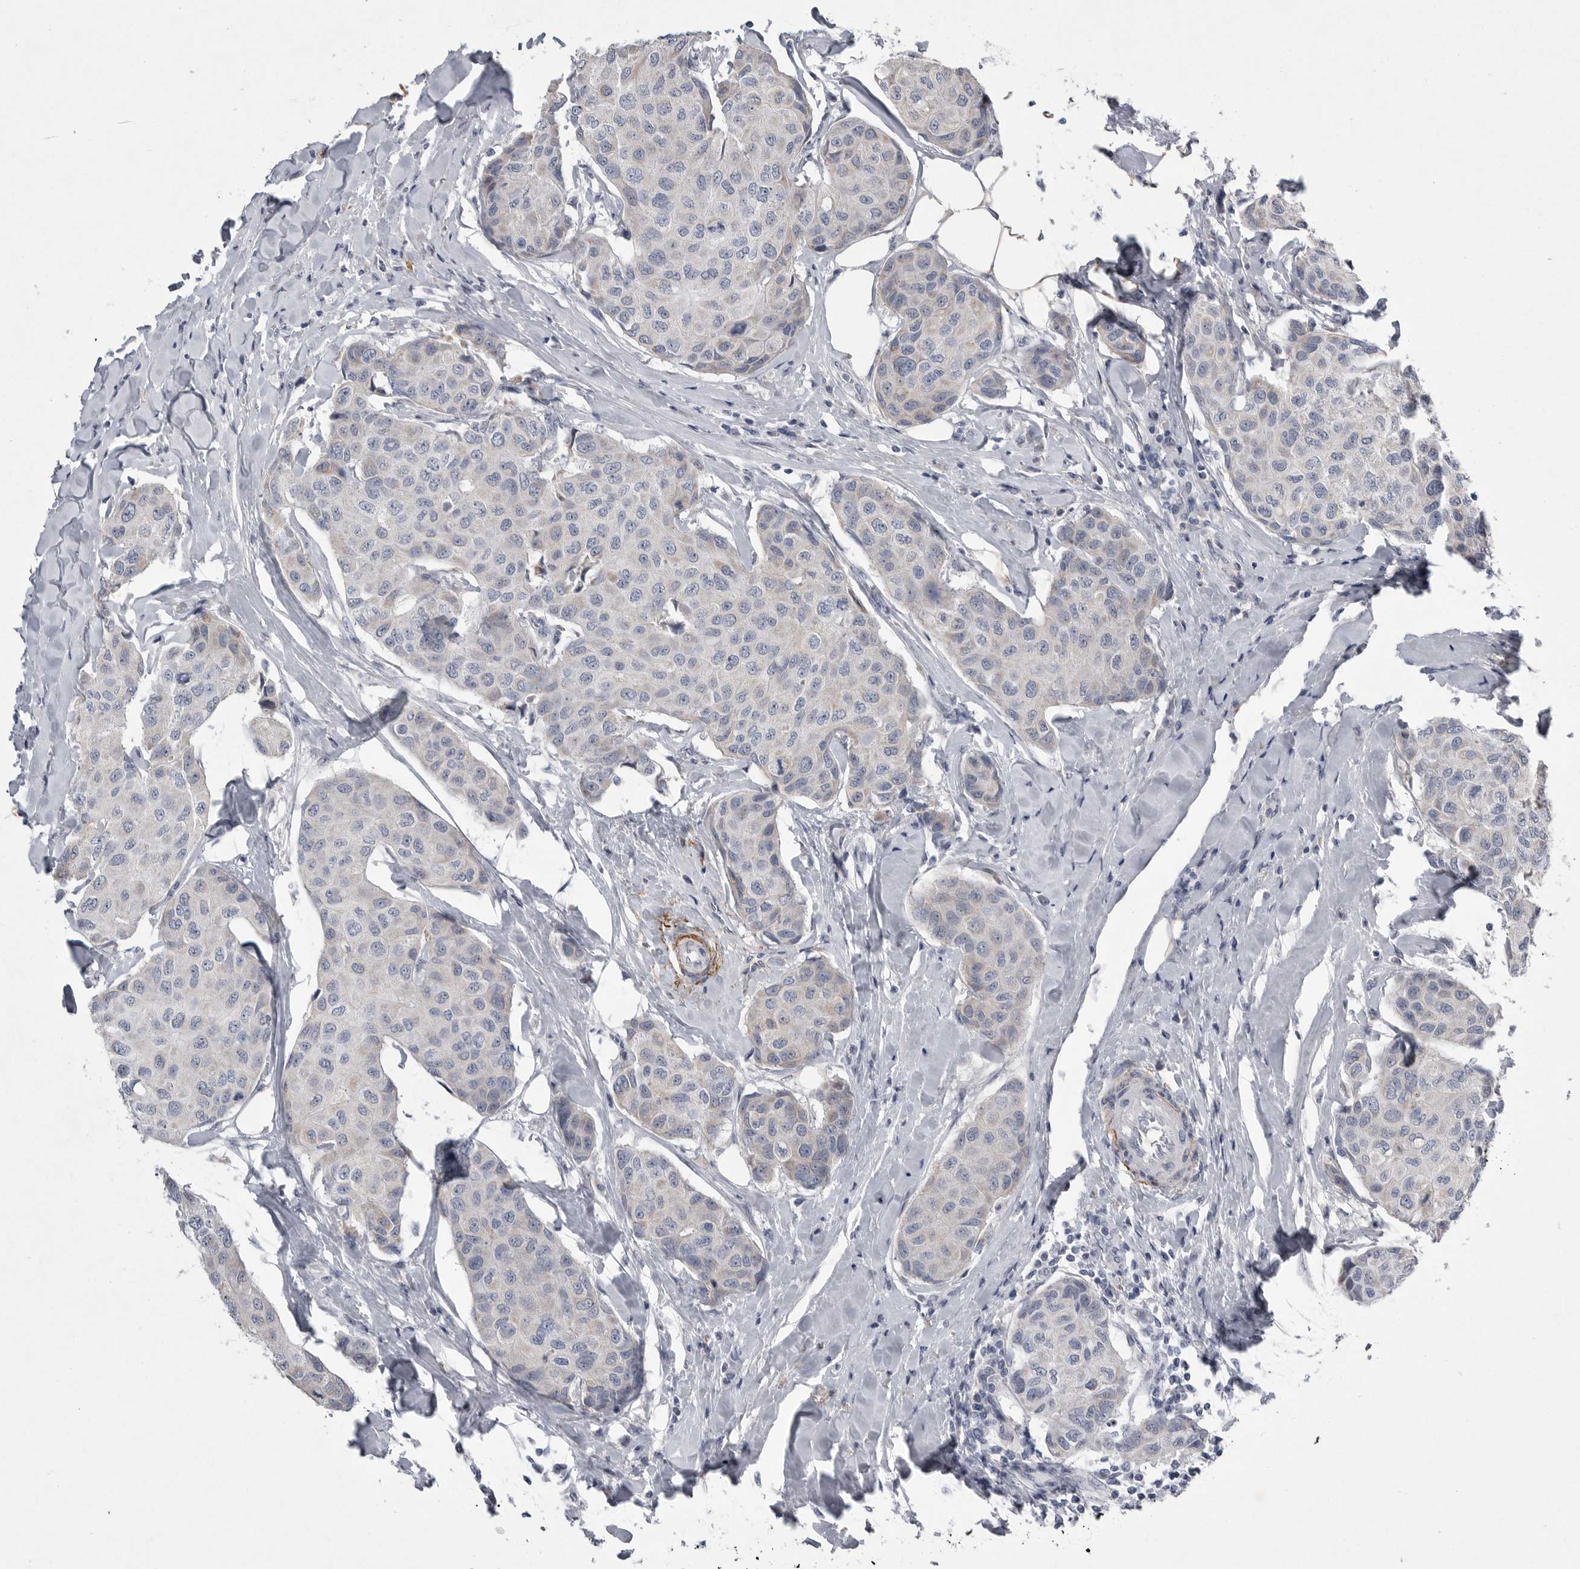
{"staining": {"intensity": "negative", "quantity": "none", "location": "none"}, "tissue": "breast cancer", "cell_type": "Tumor cells", "image_type": "cancer", "snomed": [{"axis": "morphology", "description": "Duct carcinoma"}, {"axis": "topography", "description": "Breast"}], "caption": "The immunohistochemistry (IHC) photomicrograph has no significant expression in tumor cells of intraductal carcinoma (breast) tissue.", "gene": "CRP", "patient": {"sex": "female", "age": 80}}